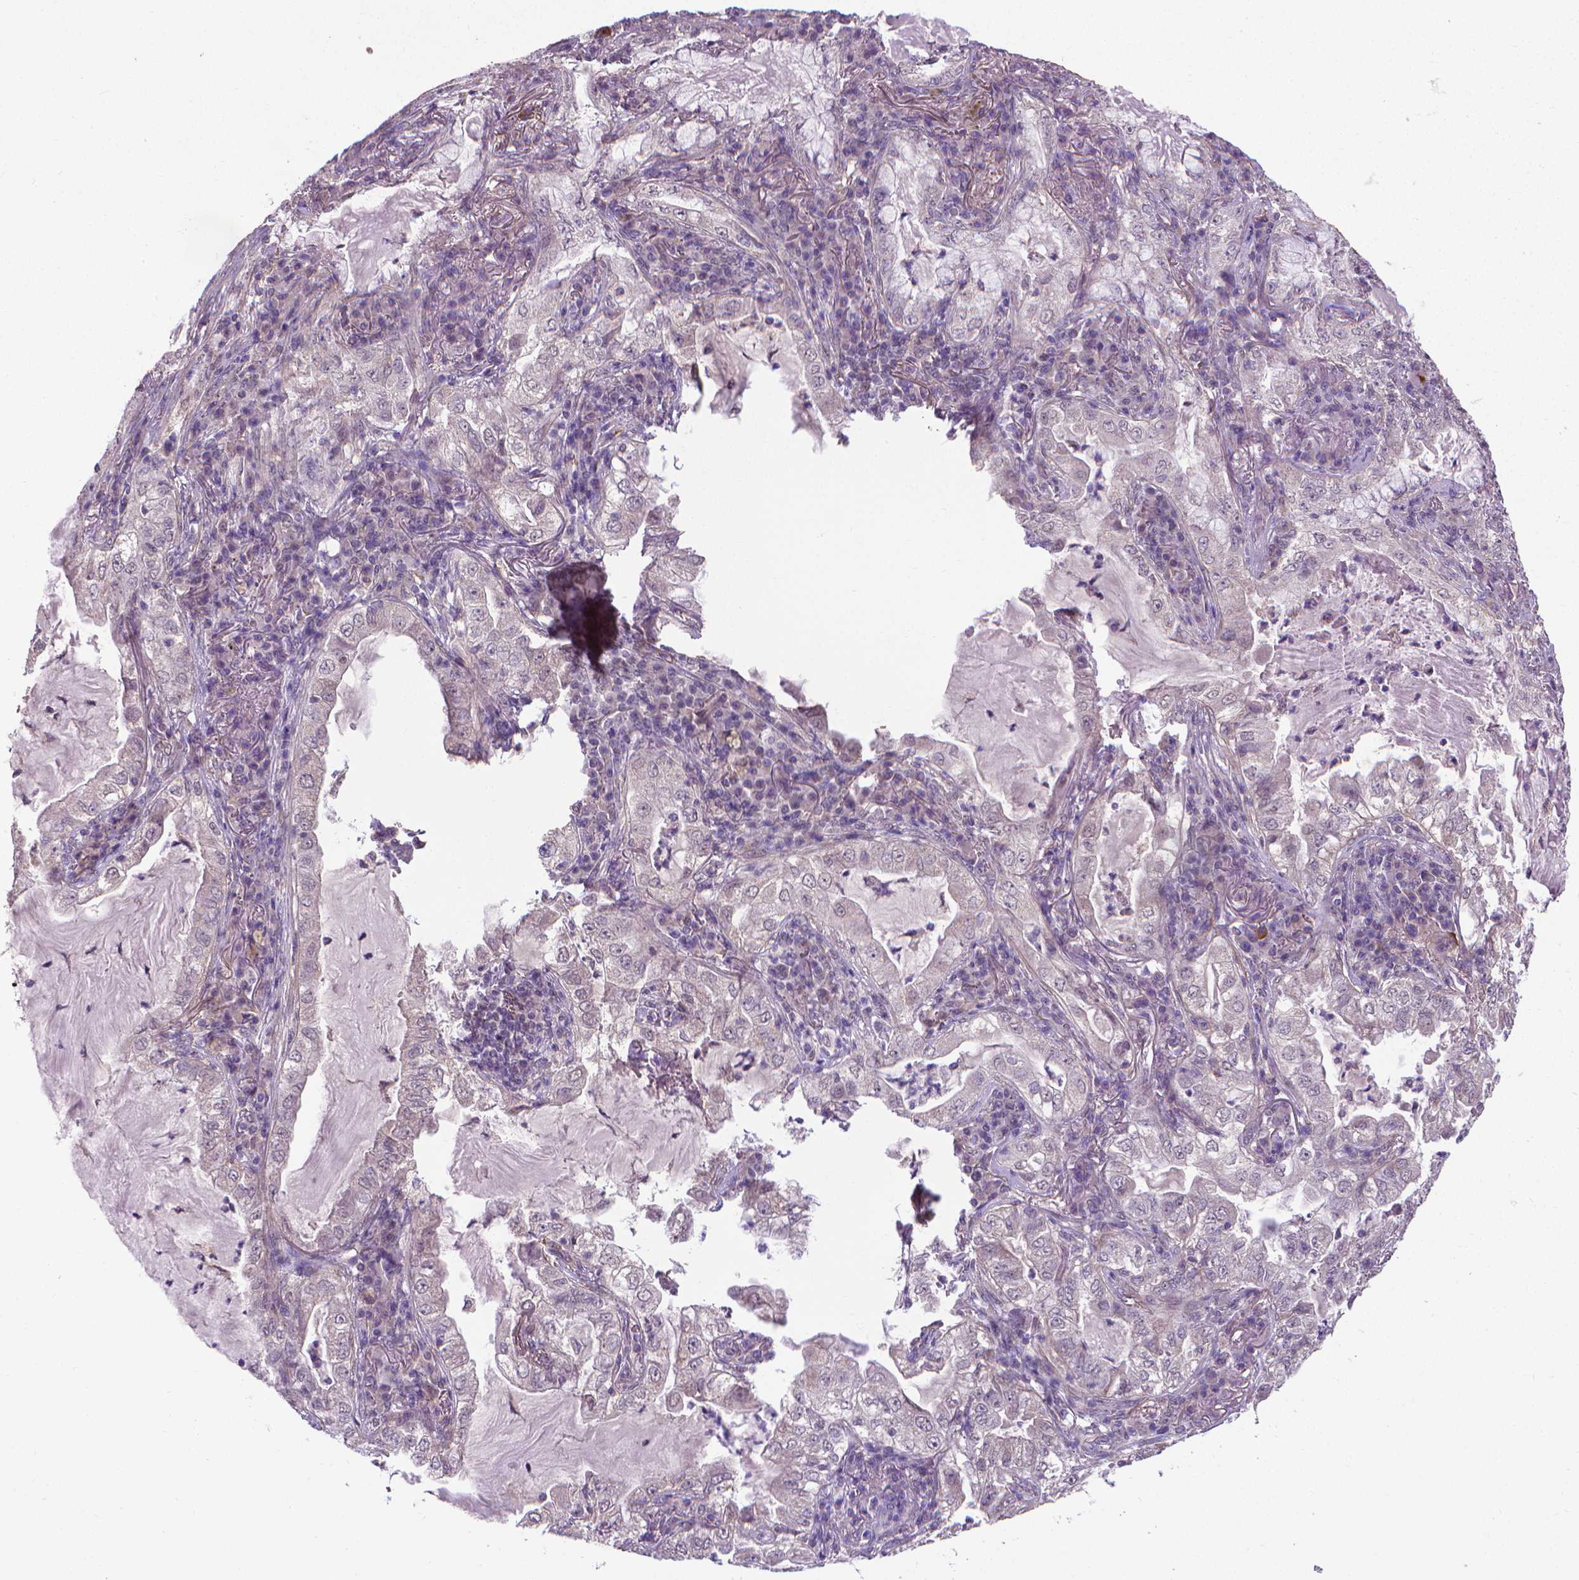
{"staining": {"intensity": "negative", "quantity": "none", "location": "none"}, "tissue": "lung cancer", "cell_type": "Tumor cells", "image_type": "cancer", "snomed": [{"axis": "morphology", "description": "Adenocarcinoma, NOS"}, {"axis": "topography", "description": "Lung"}], "caption": "Image shows no protein expression in tumor cells of lung adenocarcinoma tissue.", "gene": "GPR63", "patient": {"sex": "female", "age": 73}}